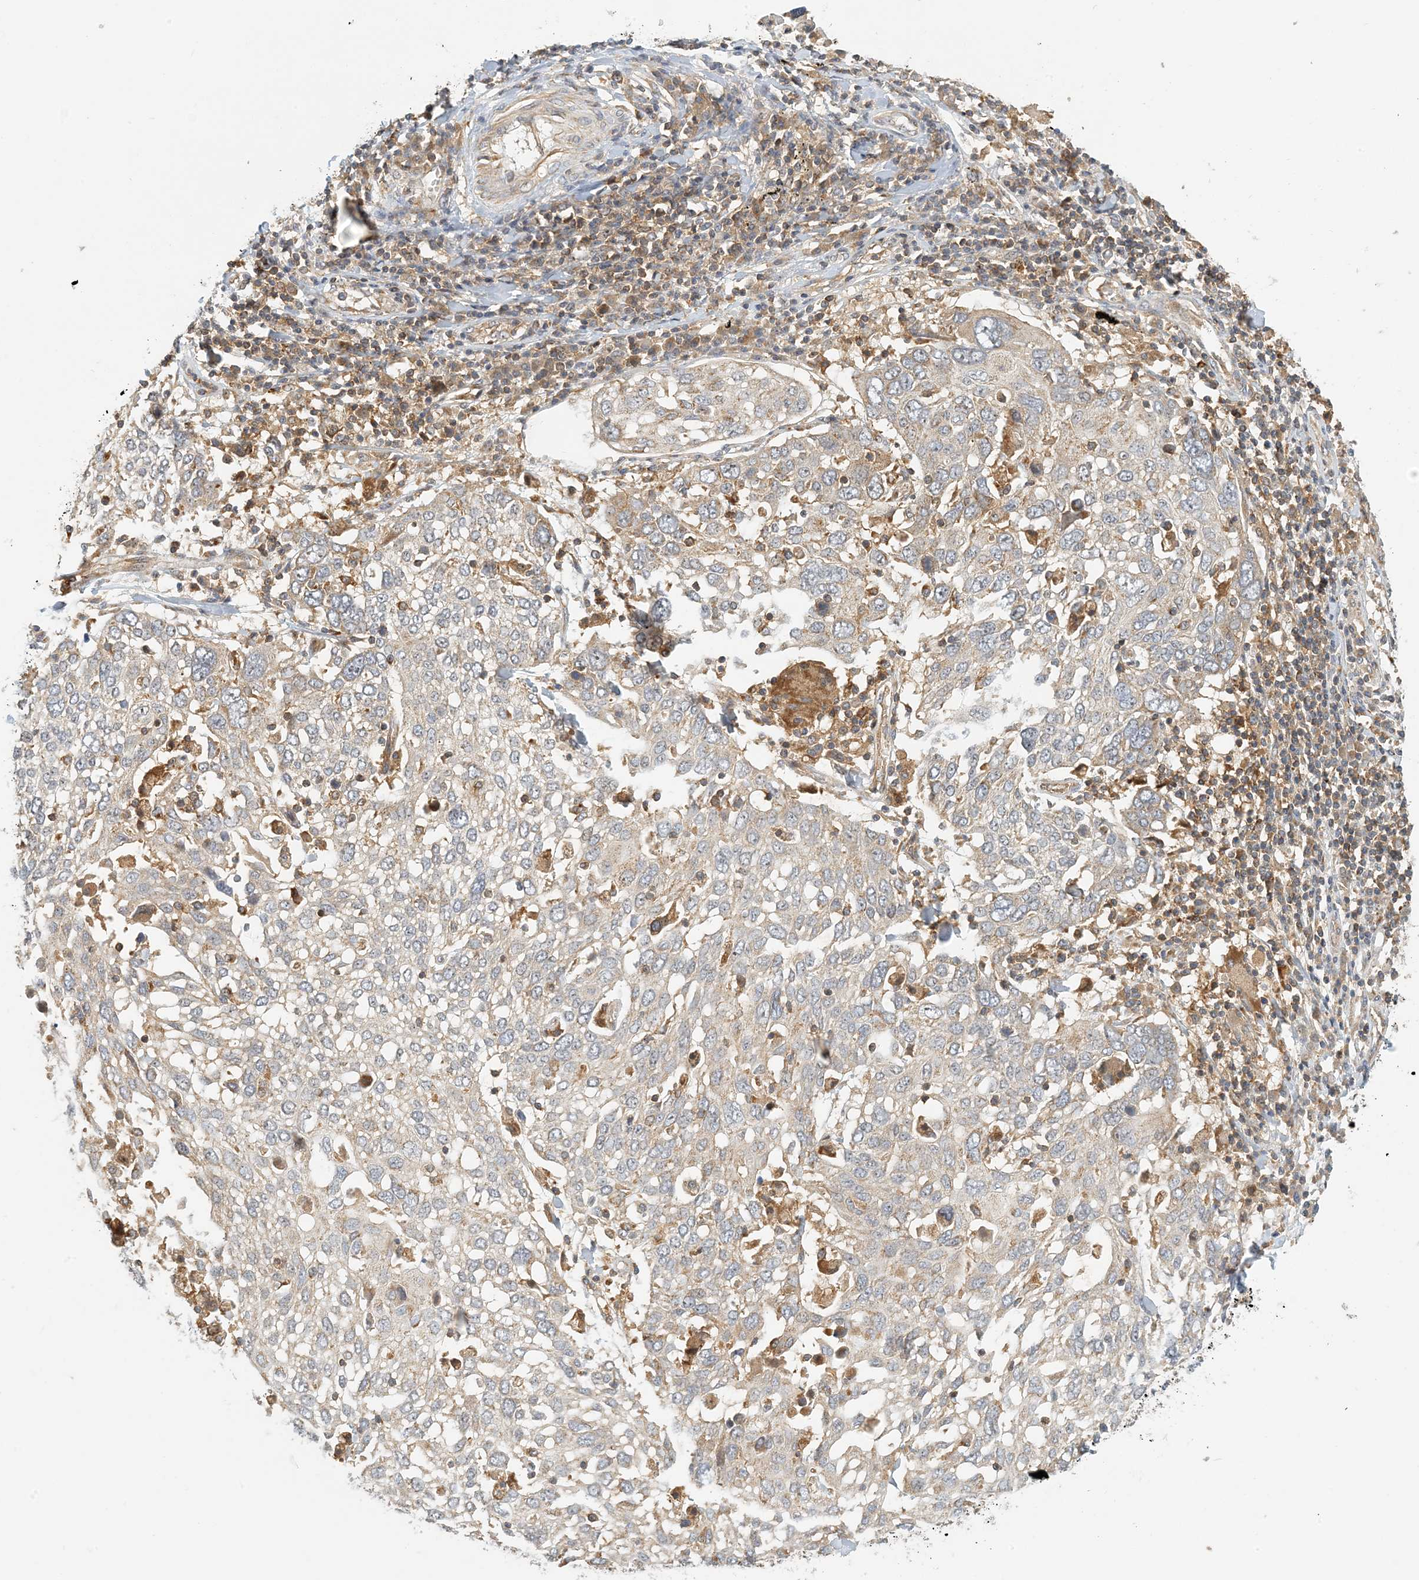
{"staining": {"intensity": "weak", "quantity": "<25%", "location": "cytoplasmic/membranous"}, "tissue": "lung cancer", "cell_type": "Tumor cells", "image_type": "cancer", "snomed": [{"axis": "morphology", "description": "Squamous cell carcinoma, NOS"}, {"axis": "topography", "description": "Lung"}], "caption": "DAB immunohistochemical staining of human lung cancer displays no significant staining in tumor cells.", "gene": "COLEC11", "patient": {"sex": "male", "age": 65}}